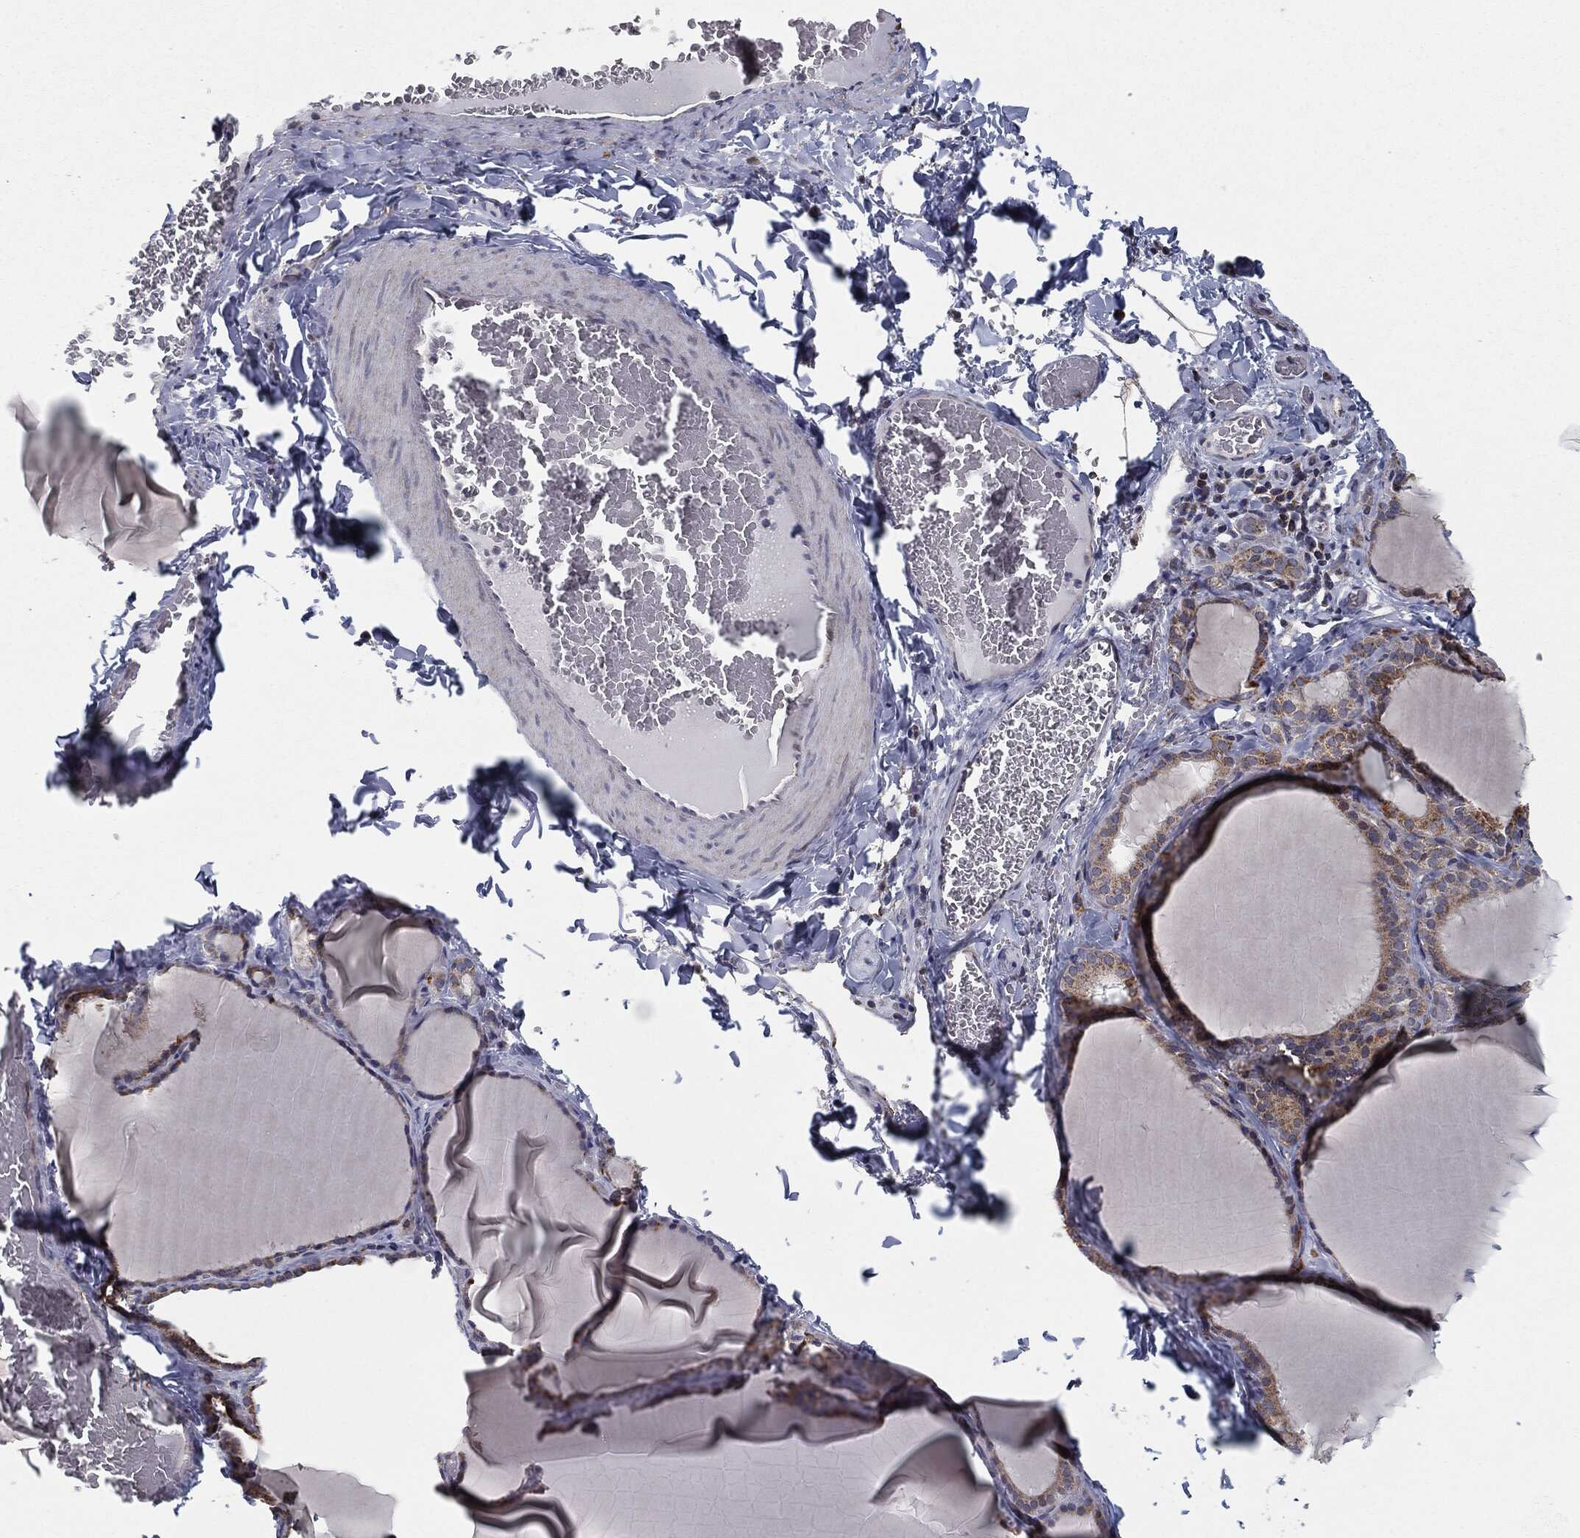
{"staining": {"intensity": "moderate", "quantity": ">75%", "location": "cytoplasmic/membranous"}, "tissue": "thyroid gland", "cell_type": "Glandular cells", "image_type": "normal", "snomed": [{"axis": "morphology", "description": "Normal tissue, NOS"}, {"axis": "morphology", "description": "Hyperplasia, NOS"}, {"axis": "topography", "description": "Thyroid gland"}], "caption": "Thyroid gland stained with a brown dye demonstrates moderate cytoplasmic/membranous positive positivity in approximately >75% of glandular cells.", "gene": "CHCHD2", "patient": {"sex": "female", "age": 27}}